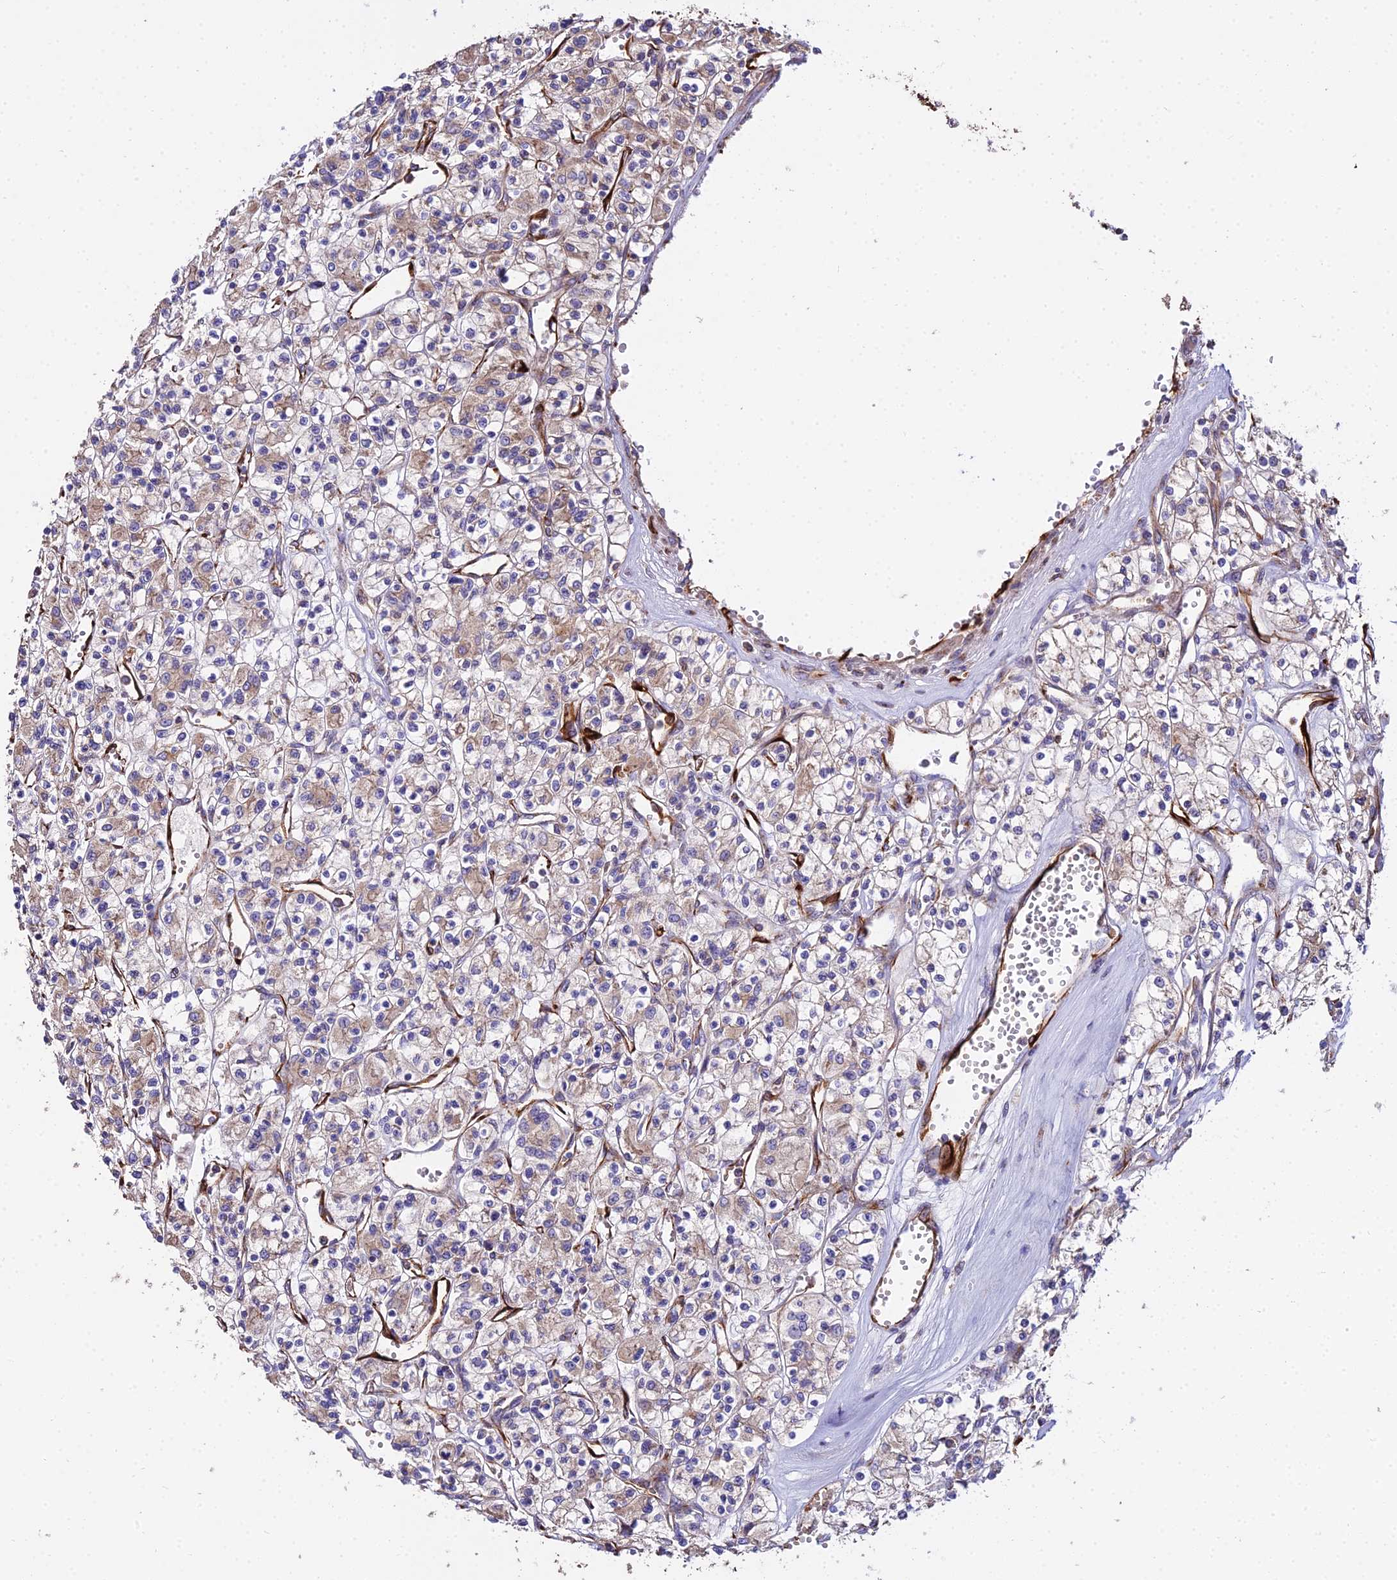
{"staining": {"intensity": "weak", "quantity": "25%-75%", "location": "cytoplasmic/membranous"}, "tissue": "renal cancer", "cell_type": "Tumor cells", "image_type": "cancer", "snomed": [{"axis": "morphology", "description": "Adenocarcinoma, NOS"}, {"axis": "topography", "description": "Kidney"}], "caption": "IHC micrograph of human adenocarcinoma (renal) stained for a protein (brown), which demonstrates low levels of weak cytoplasmic/membranous positivity in about 25%-75% of tumor cells.", "gene": "PEX19", "patient": {"sex": "female", "age": 59}}